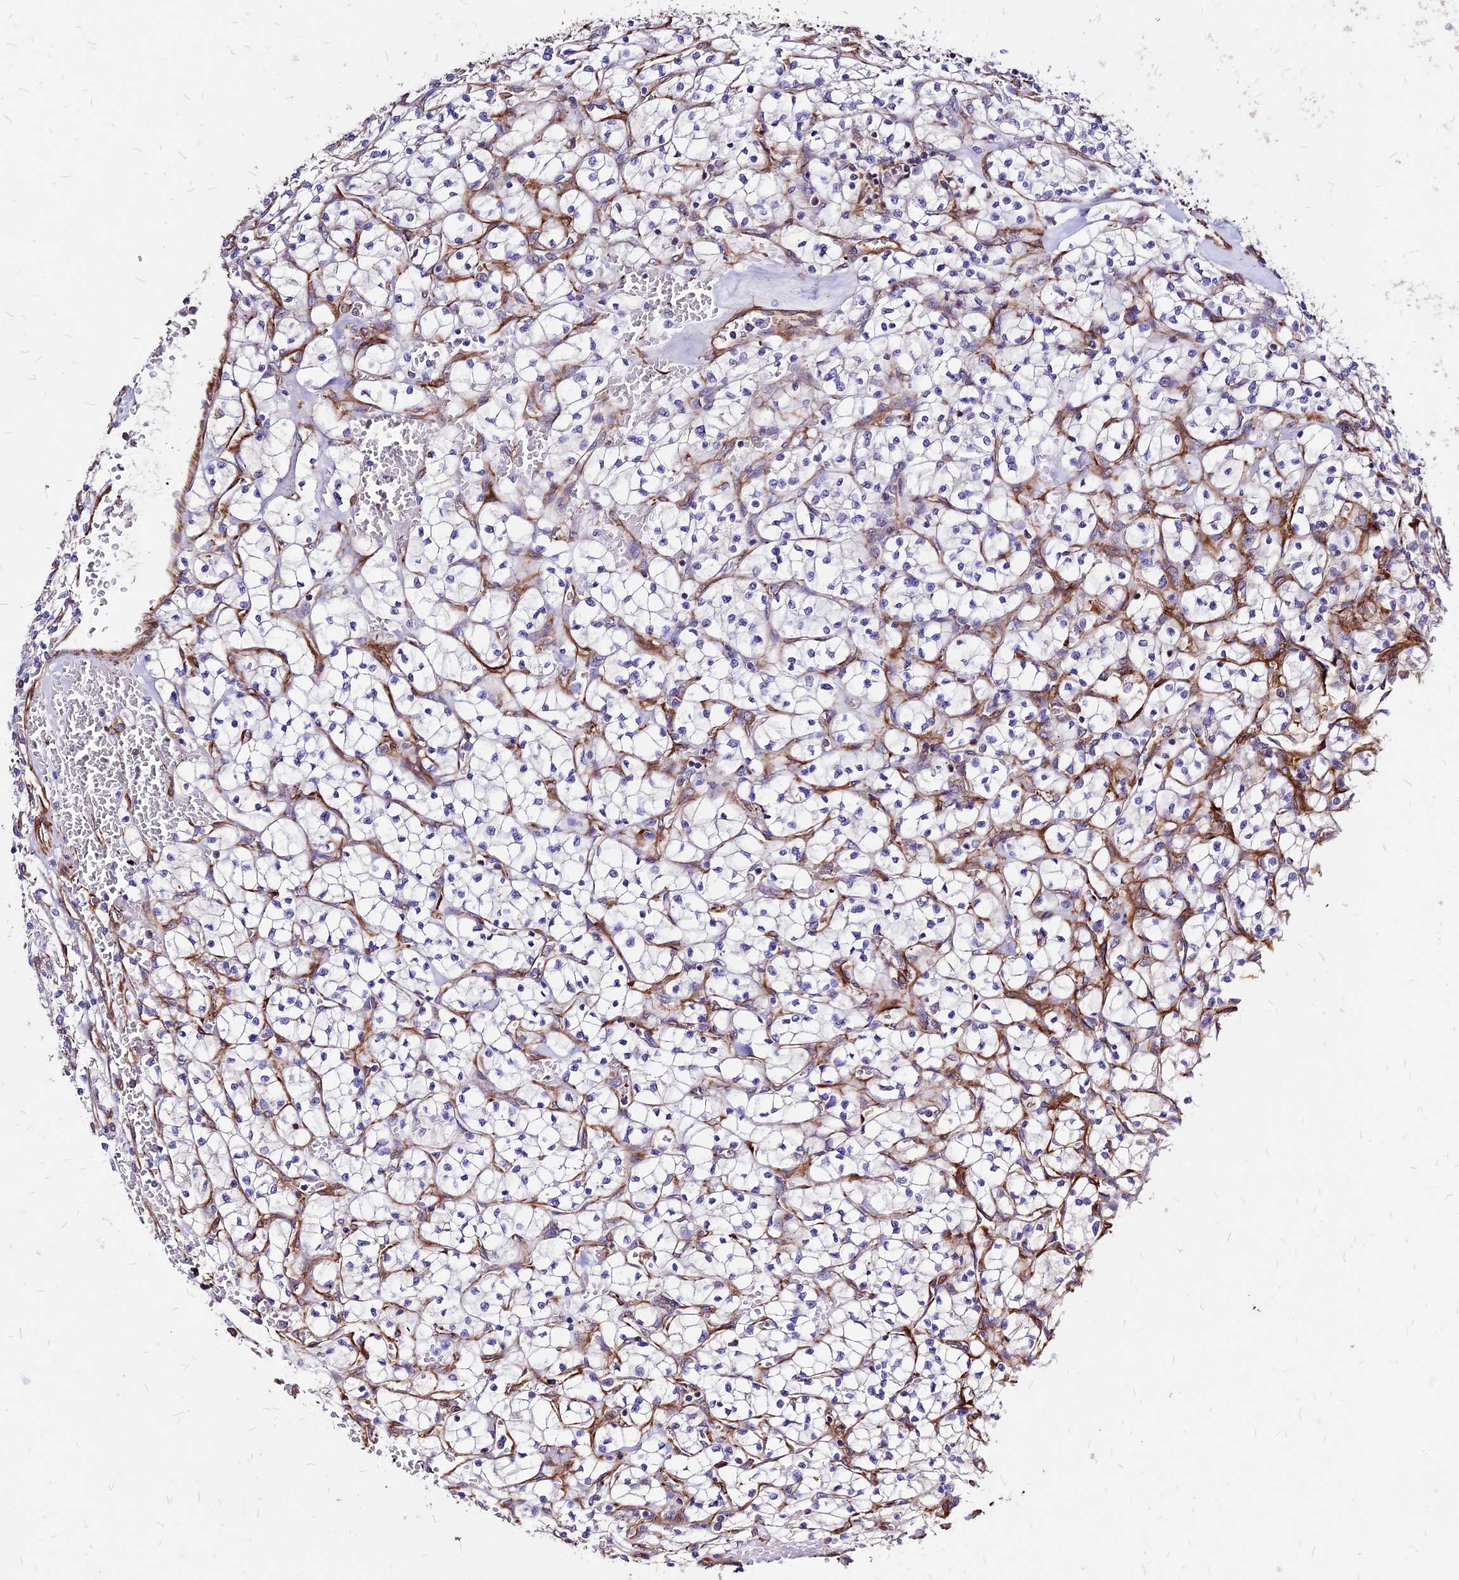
{"staining": {"intensity": "negative", "quantity": "none", "location": "none"}, "tissue": "renal cancer", "cell_type": "Tumor cells", "image_type": "cancer", "snomed": [{"axis": "morphology", "description": "Adenocarcinoma, NOS"}, {"axis": "topography", "description": "Kidney"}], "caption": "DAB (3,3'-diaminobenzidine) immunohistochemical staining of human adenocarcinoma (renal) demonstrates no significant staining in tumor cells. (IHC, brightfield microscopy, high magnification).", "gene": "EFCC1", "patient": {"sex": "female", "age": 64}}